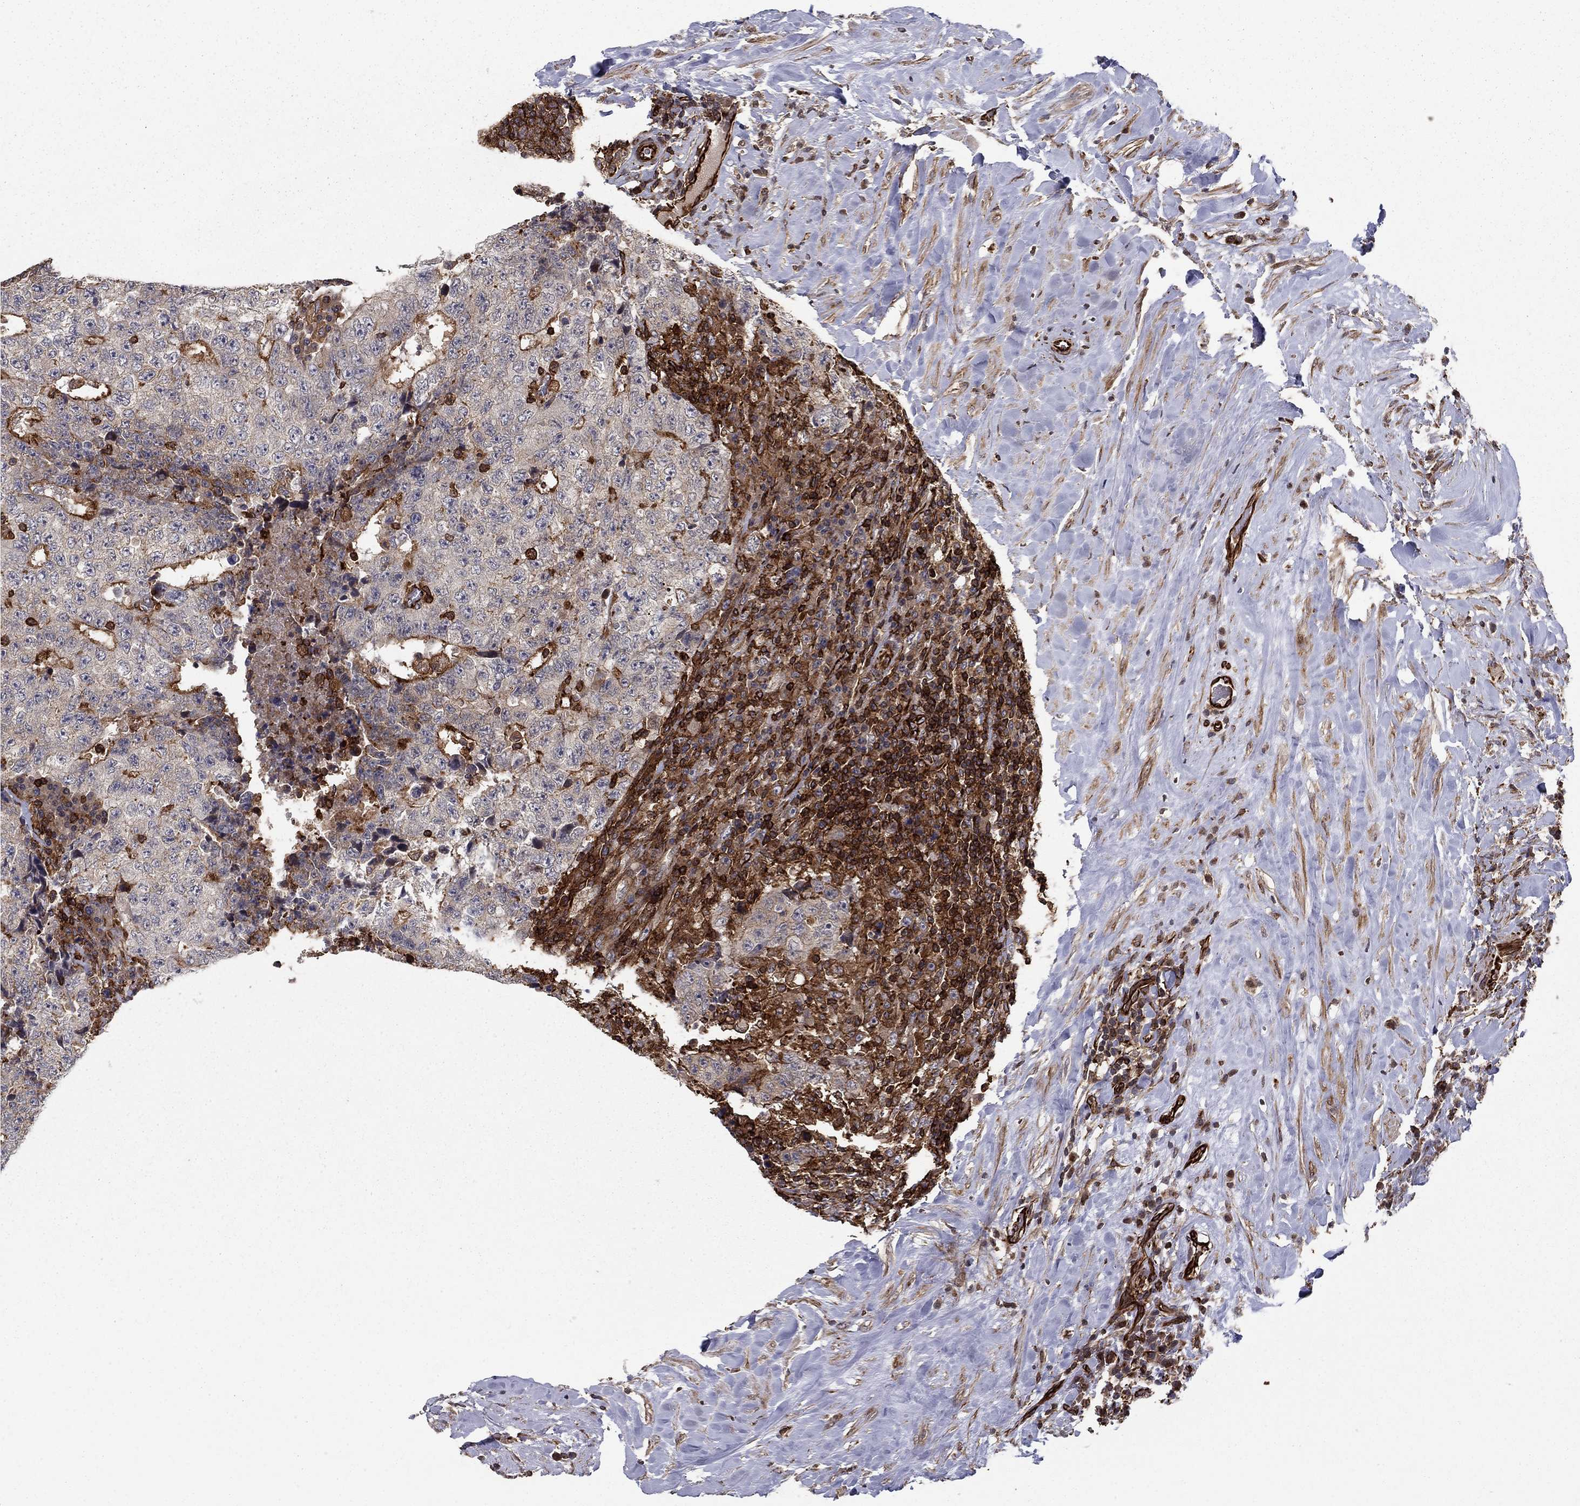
{"staining": {"intensity": "strong", "quantity": "<25%", "location": "cytoplasmic/membranous"}, "tissue": "testis cancer", "cell_type": "Tumor cells", "image_type": "cancer", "snomed": [{"axis": "morphology", "description": "Necrosis, NOS"}, {"axis": "morphology", "description": "Carcinoma, Embryonal, NOS"}, {"axis": "topography", "description": "Testis"}], "caption": "Human testis embryonal carcinoma stained for a protein (brown) demonstrates strong cytoplasmic/membranous positive expression in approximately <25% of tumor cells.", "gene": "ADM", "patient": {"sex": "male", "age": 19}}